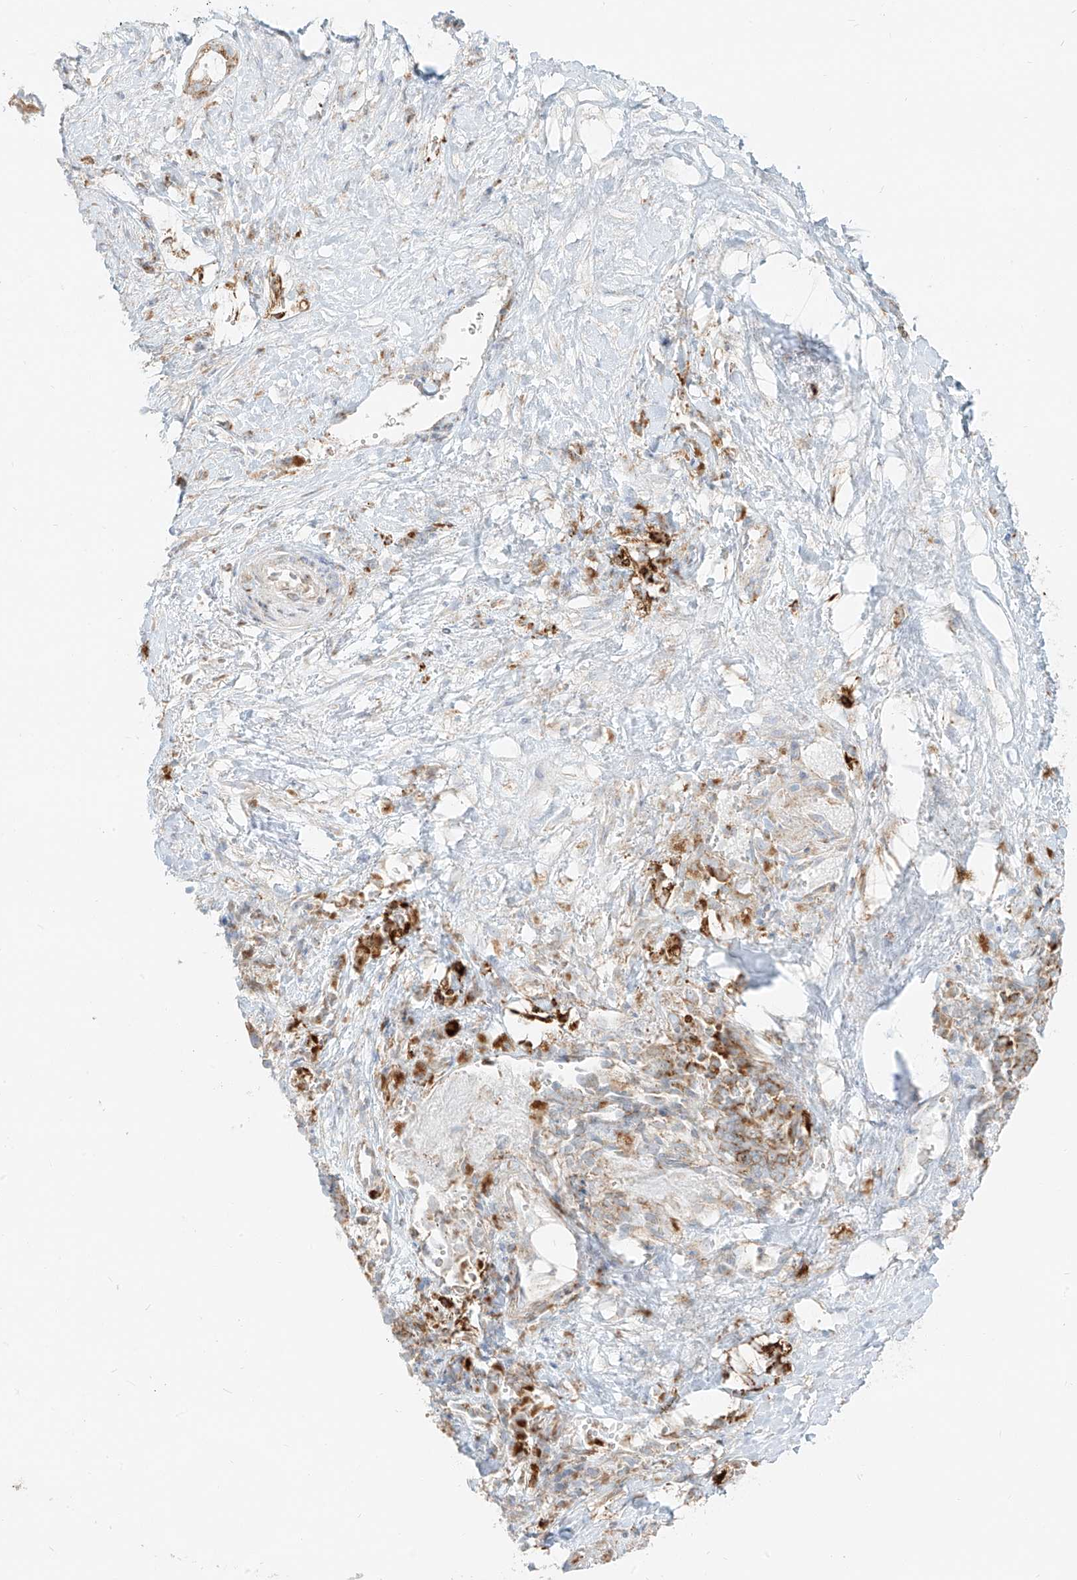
{"staining": {"intensity": "moderate", "quantity": ">75%", "location": "cytoplasmic/membranous"}, "tissue": "liver cancer", "cell_type": "Tumor cells", "image_type": "cancer", "snomed": [{"axis": "morphology", "description": "Cholangiocarcinoma"}, {"axis": "topography", "description": "Liver"}], "caption": "Immunohistochemical staining of cholangiocarcinoma (liver) shows moderate cytoplasmic/membranous protein positivity in approximately >75% of tumor cells.", "gene": "SLC35F6", "patient": {"sex": "female", "age": 75}}